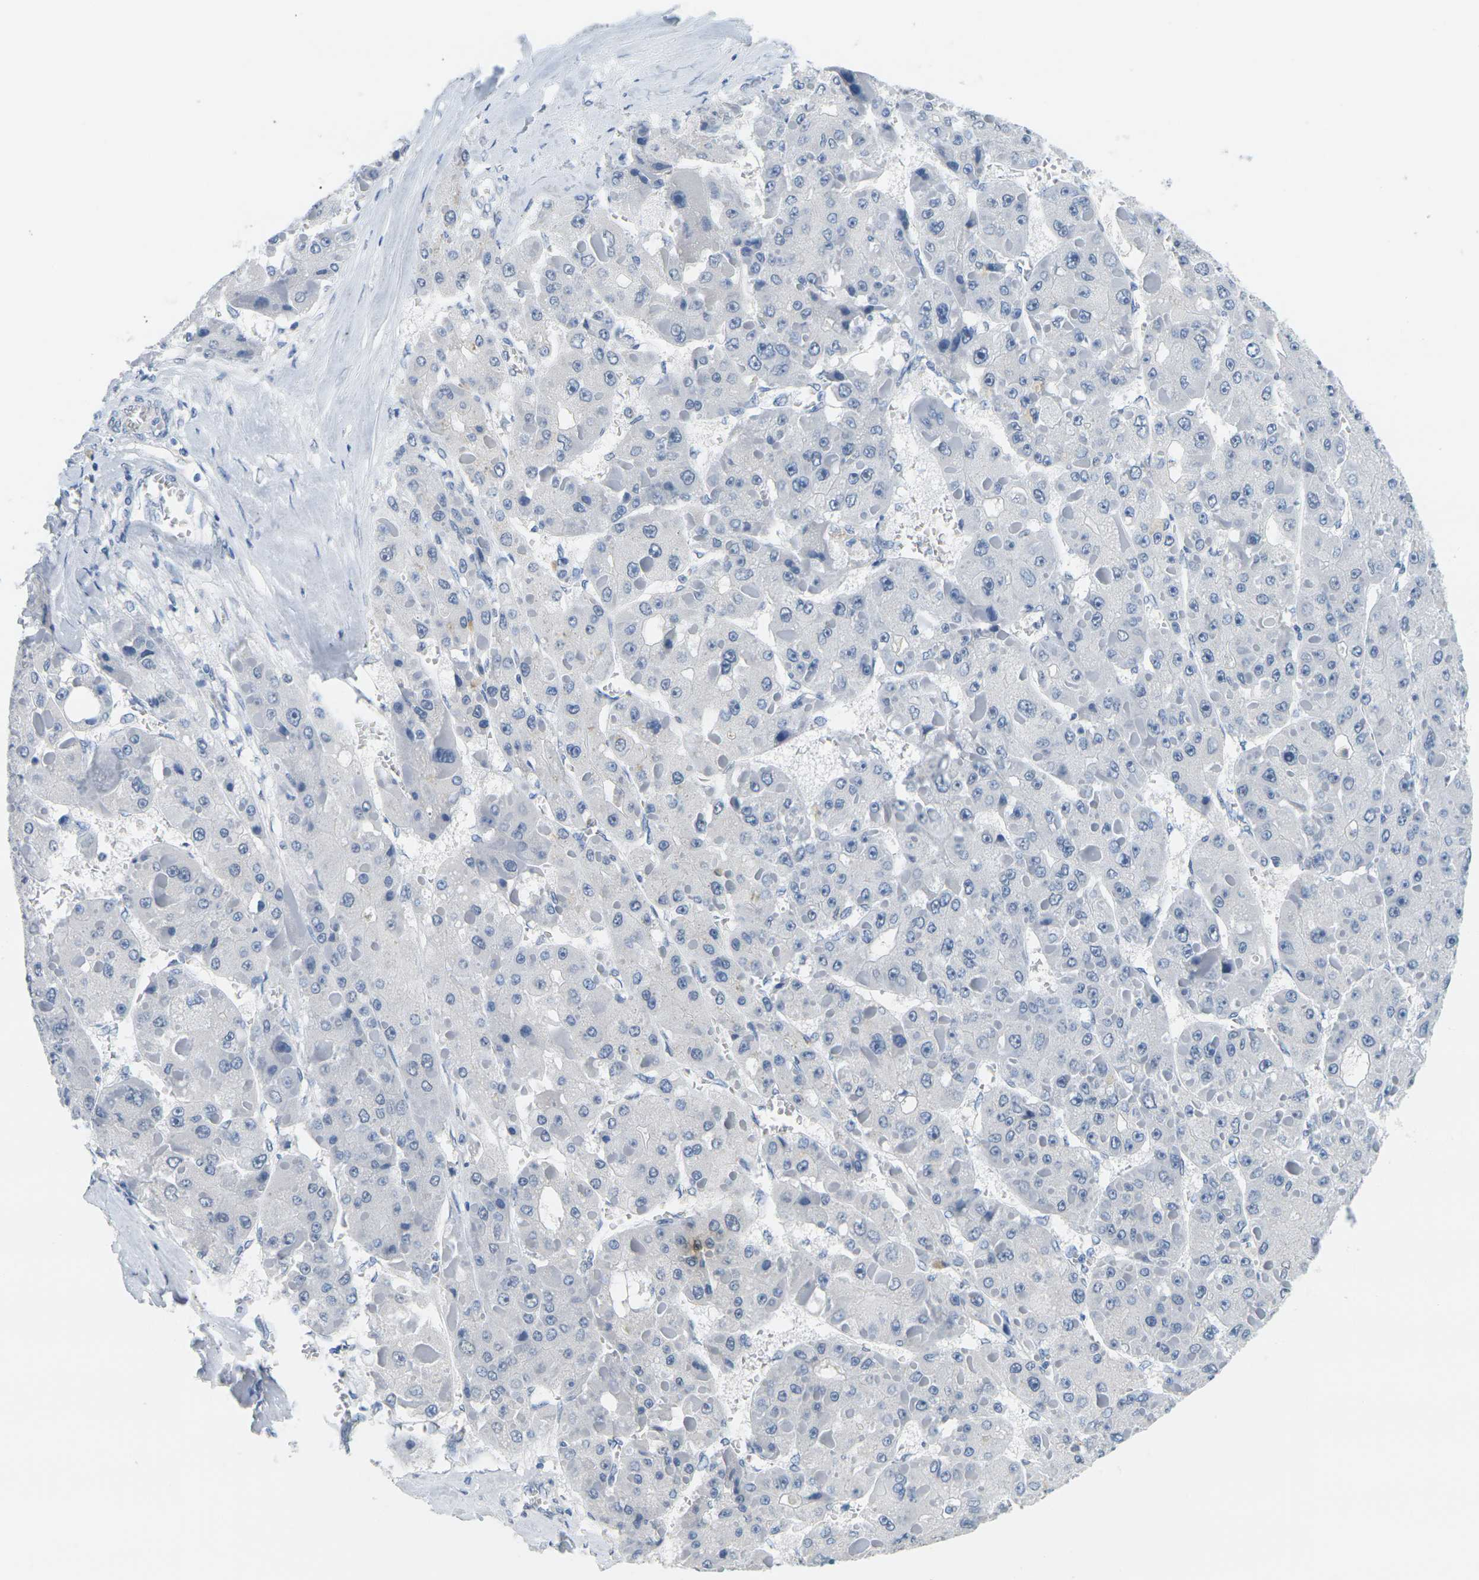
{"staining": {"intensity": "negative", "quantity": "none", "location": "none"}, "tissue": "liver cancer", "cell_type": "Tumor cells", "image_type": "cancer", "snomed": [{"axis": "morphology", "description": "Carcinoma, Hepatocellular, NOS"}, {"axis": "topography", "description": "Liver"}], "caption": "Immunohistochemical staining of liver cancer (hepatocellular carcinoma) displays no significant staining in tumor cells.", "gene": "CTAG1A", "patient": {"sex": "female", "age": 73}}